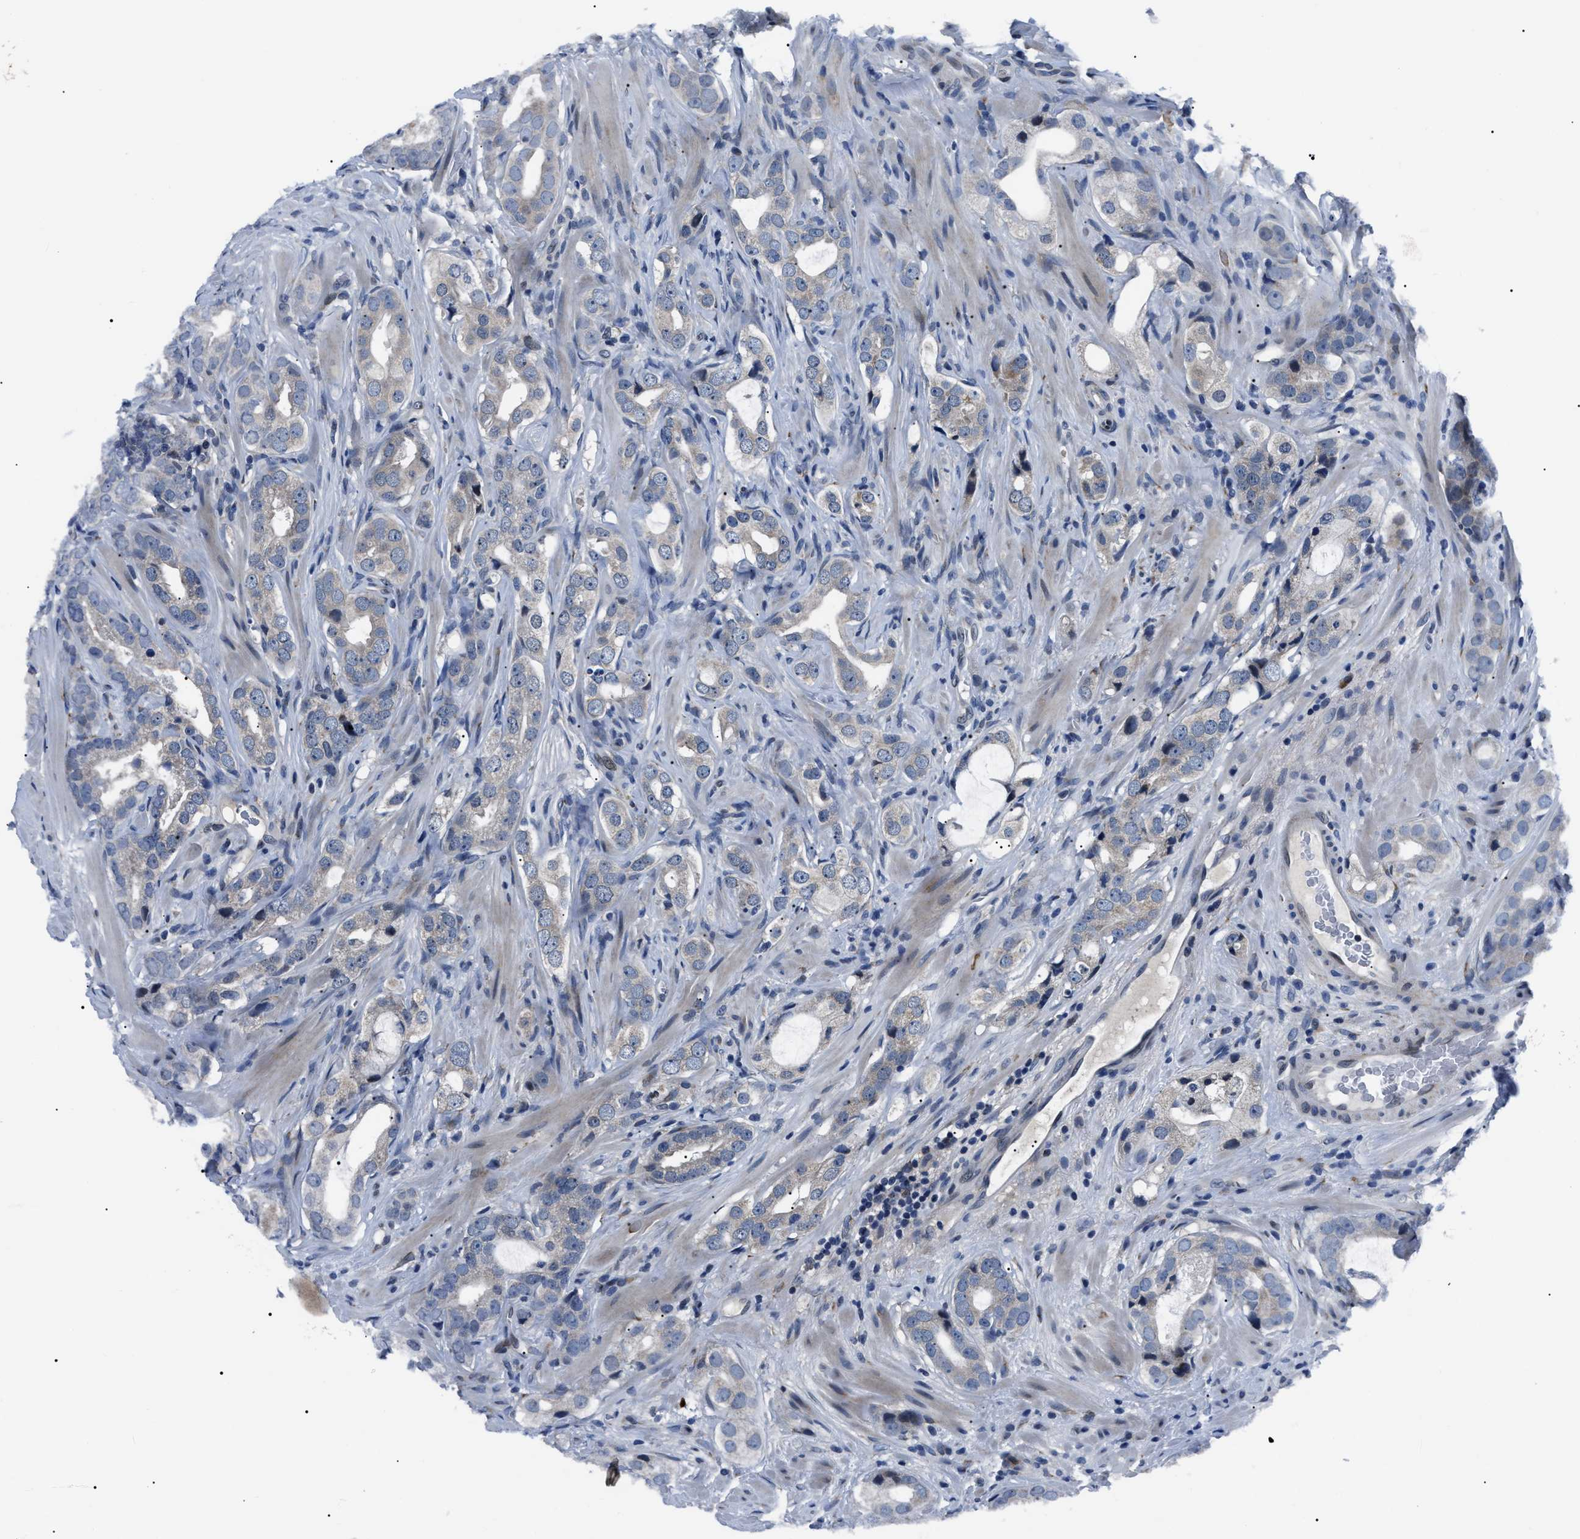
{"staining": {"intensity": "weak", "quantity": "<25%", "location": "cytoplasmic/membranous"}, "tissue": "prostate cancer", "cell_type": "Tumor cells", "image_type": "cancer", "snomed": [{"axis": "morphology", "description": "Adenocarcinoma, High grade"}, {"axis": "topography", "description": "Prostate"}], "caption": "Immunohistochemical staining of human prostate cancer (high-grade adenocarcinoma) demonstrates no significant positivity in tumor cells.", "gene": "LRRC14", "patient": {"sex": "male", "age": 63}}